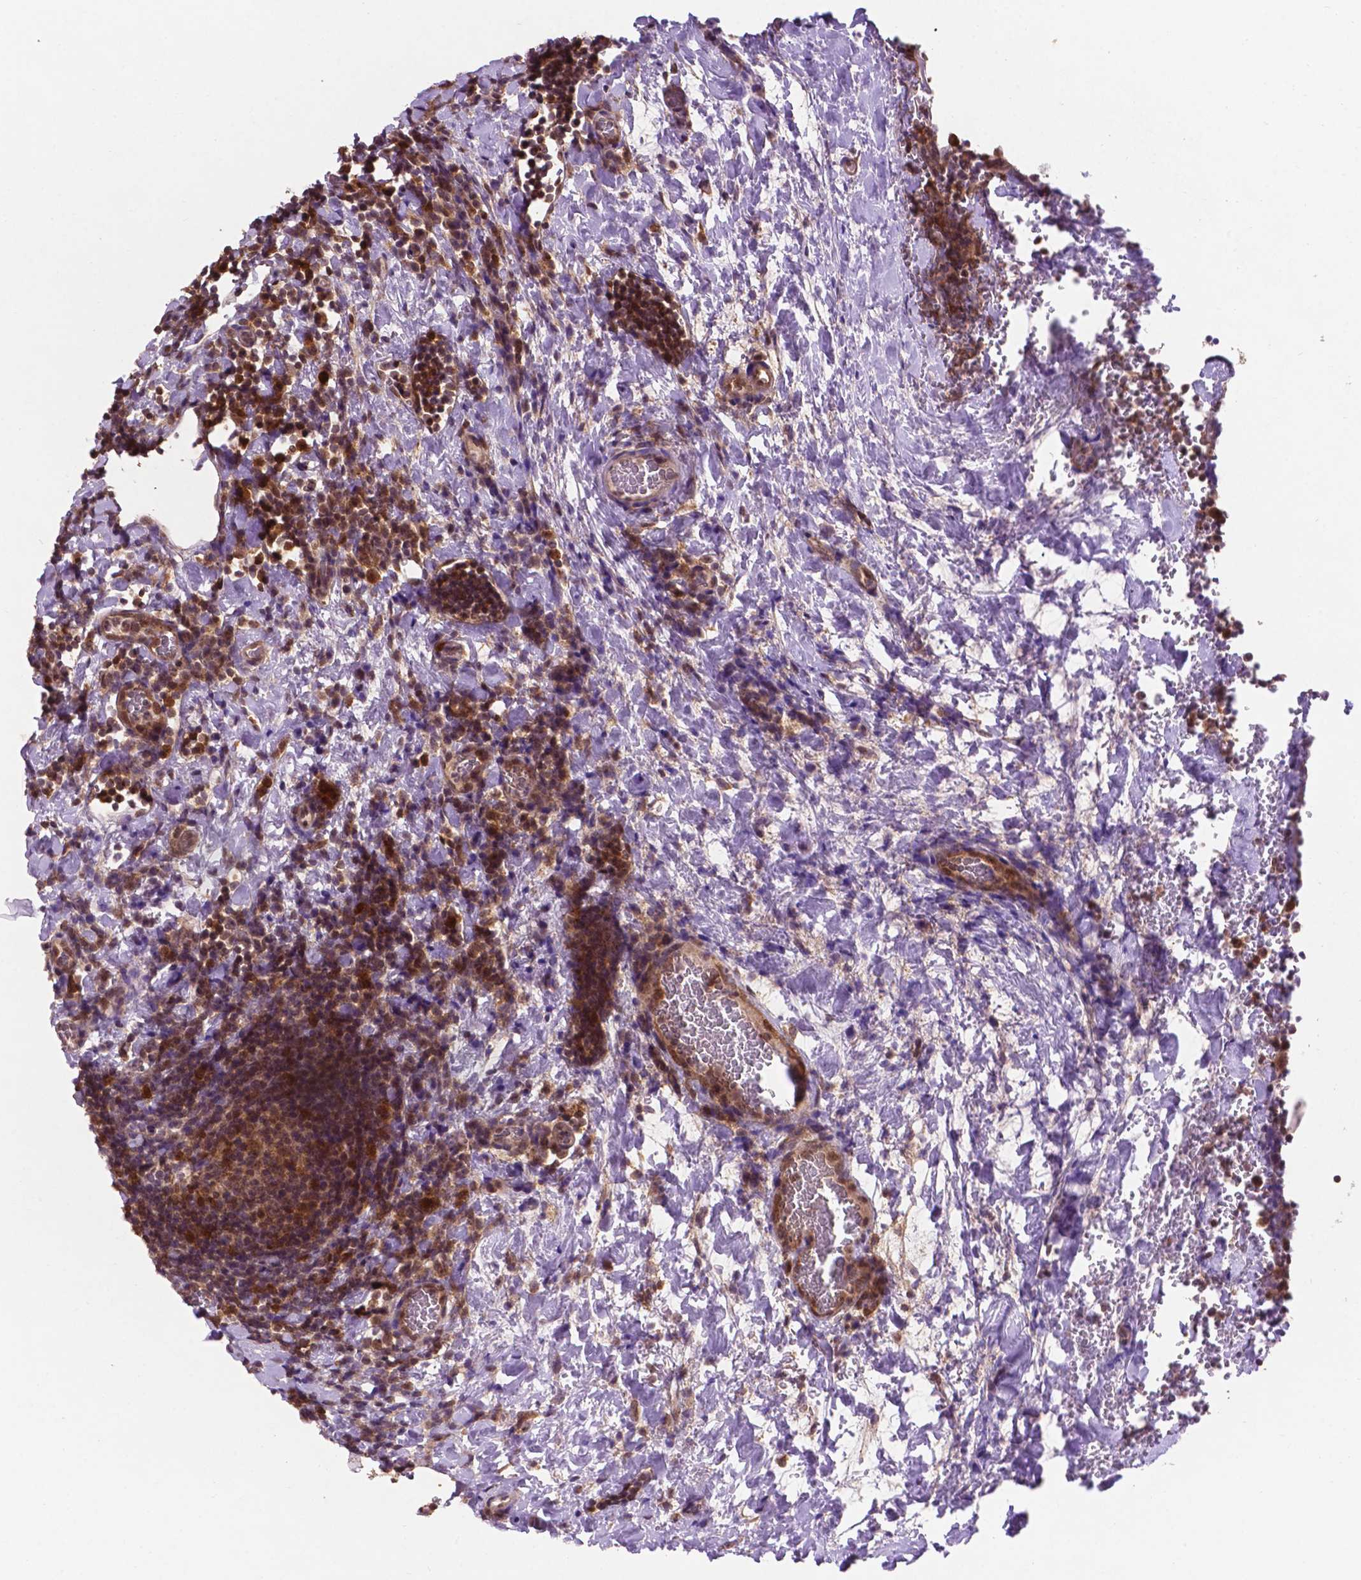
{"staining": {"intensity": "strong", "quantity": "25%-75%", "location": "cytoplasmic/membranous,nuclear"}, "tissue": "tonsil", "cell_type": "Germinal center cells", "image_type": "normal", "snomed": [{"axis": "morphology", "description": "Normal tissue, NOS"}, {"axis": "topography", "description": "Tonsil"}], "caption": "Strong cytoplasmic/membranous,nuclear positivity for a protein is appreciated in approximately 25%-75% of germinal center cells of normal tonsil using IHC.", "gene": "UBE2L6", "patient": {"sex": "male", "age": 17}}